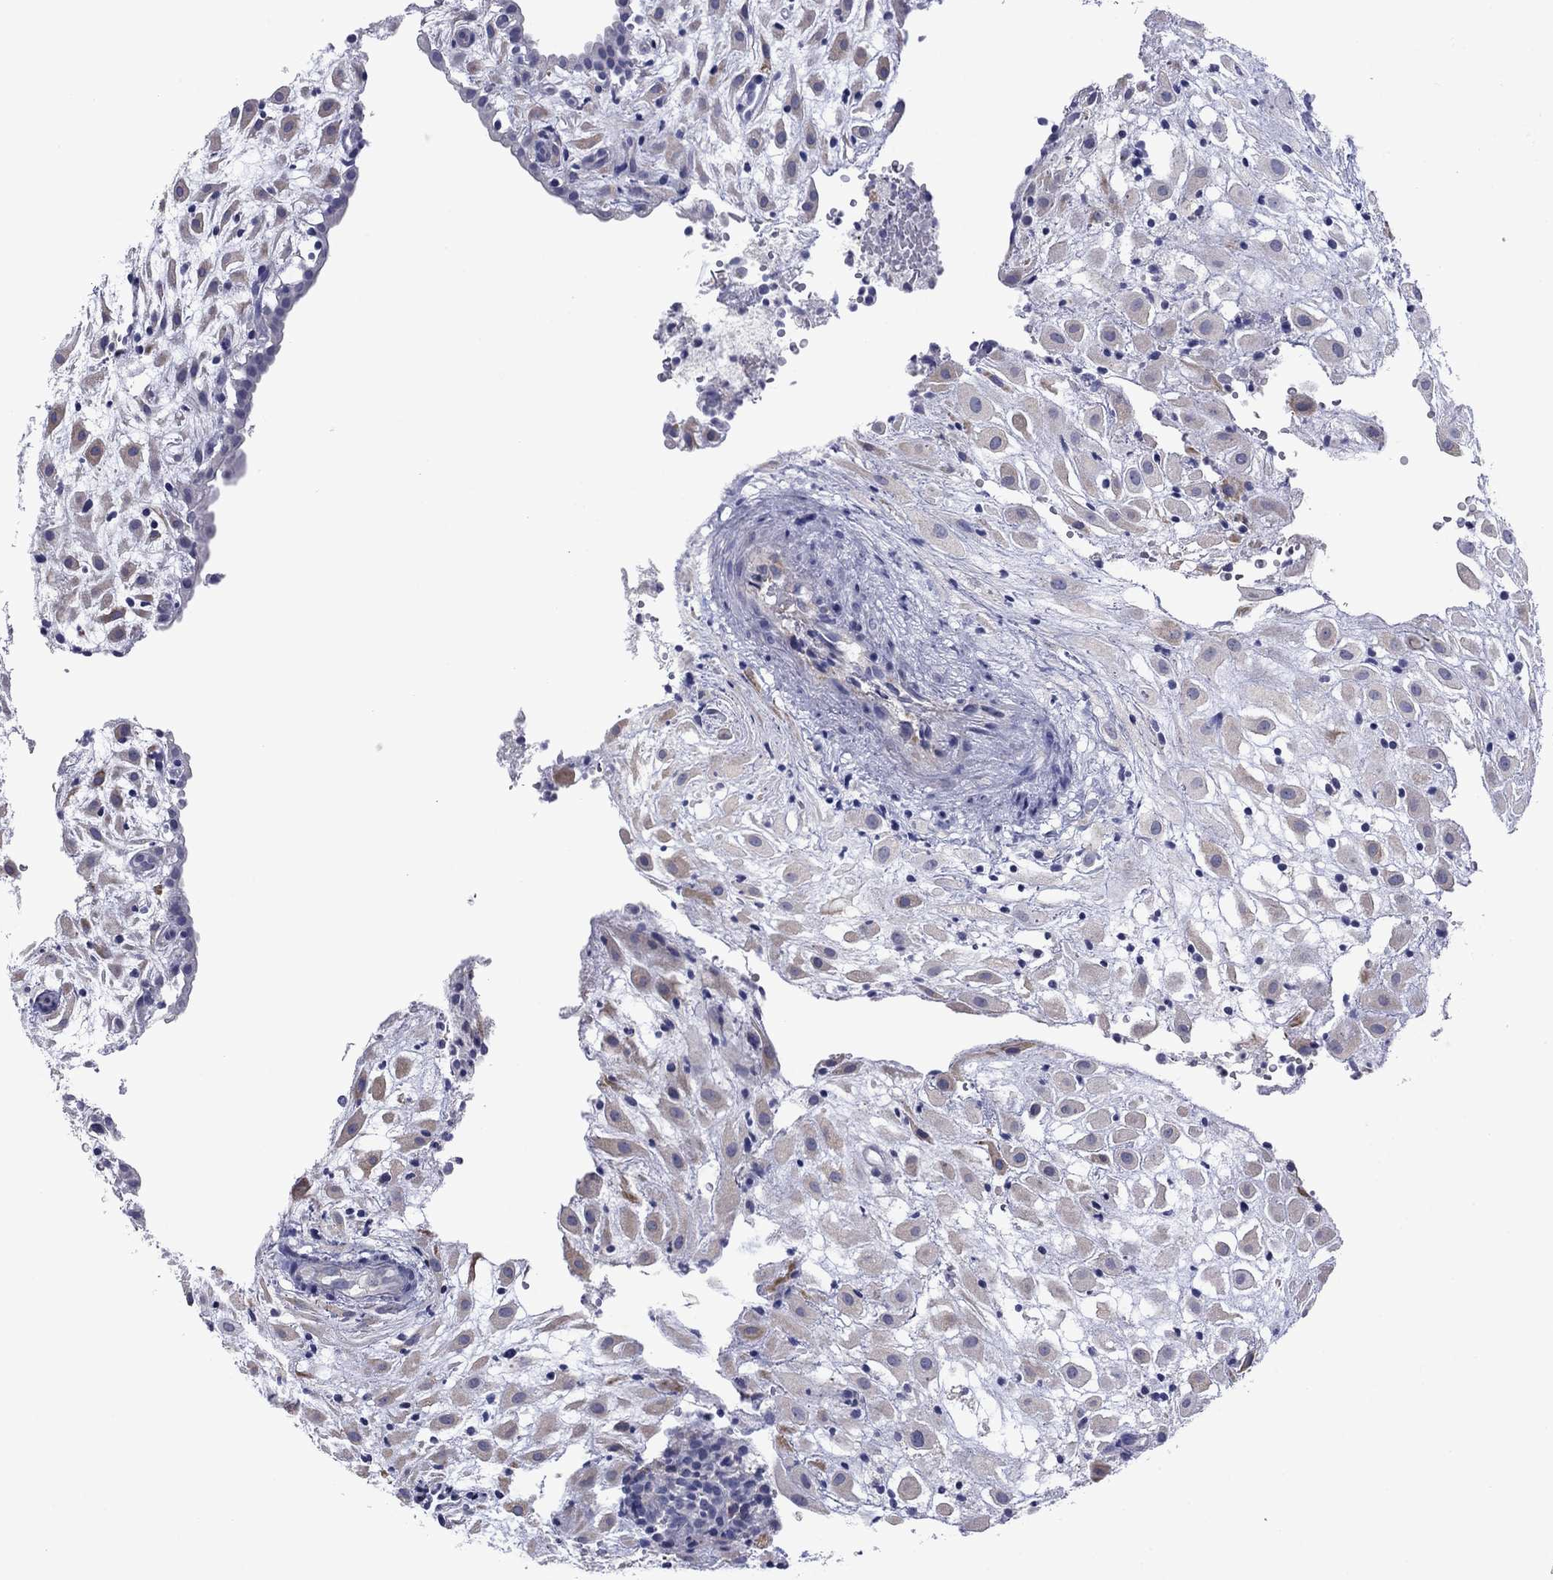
{"staining": {"intensity": "weak", "quantity": "<25%", "location": "cytoplasmic/membranous"}, "tissue": "placenta", "cell_type": "Decidual cells", "image_type": "normal", "snomed": [{"axis": "morphology", "description": "Normal tissue, NOS"}, {"axis": "topography", "description": "Placenta"}], "caption": "A high-resolution micrograph shows immunohistochemistry staining of normal placenta, which reveals no significant staining in decidual cells. Brightfield microscopy of IHC stained with DAB (brown) and hematoxylin (blue), captured at high magnification.", "gene": "TMPRSS11A", "patient": {"sex": "female", "age": 24}}